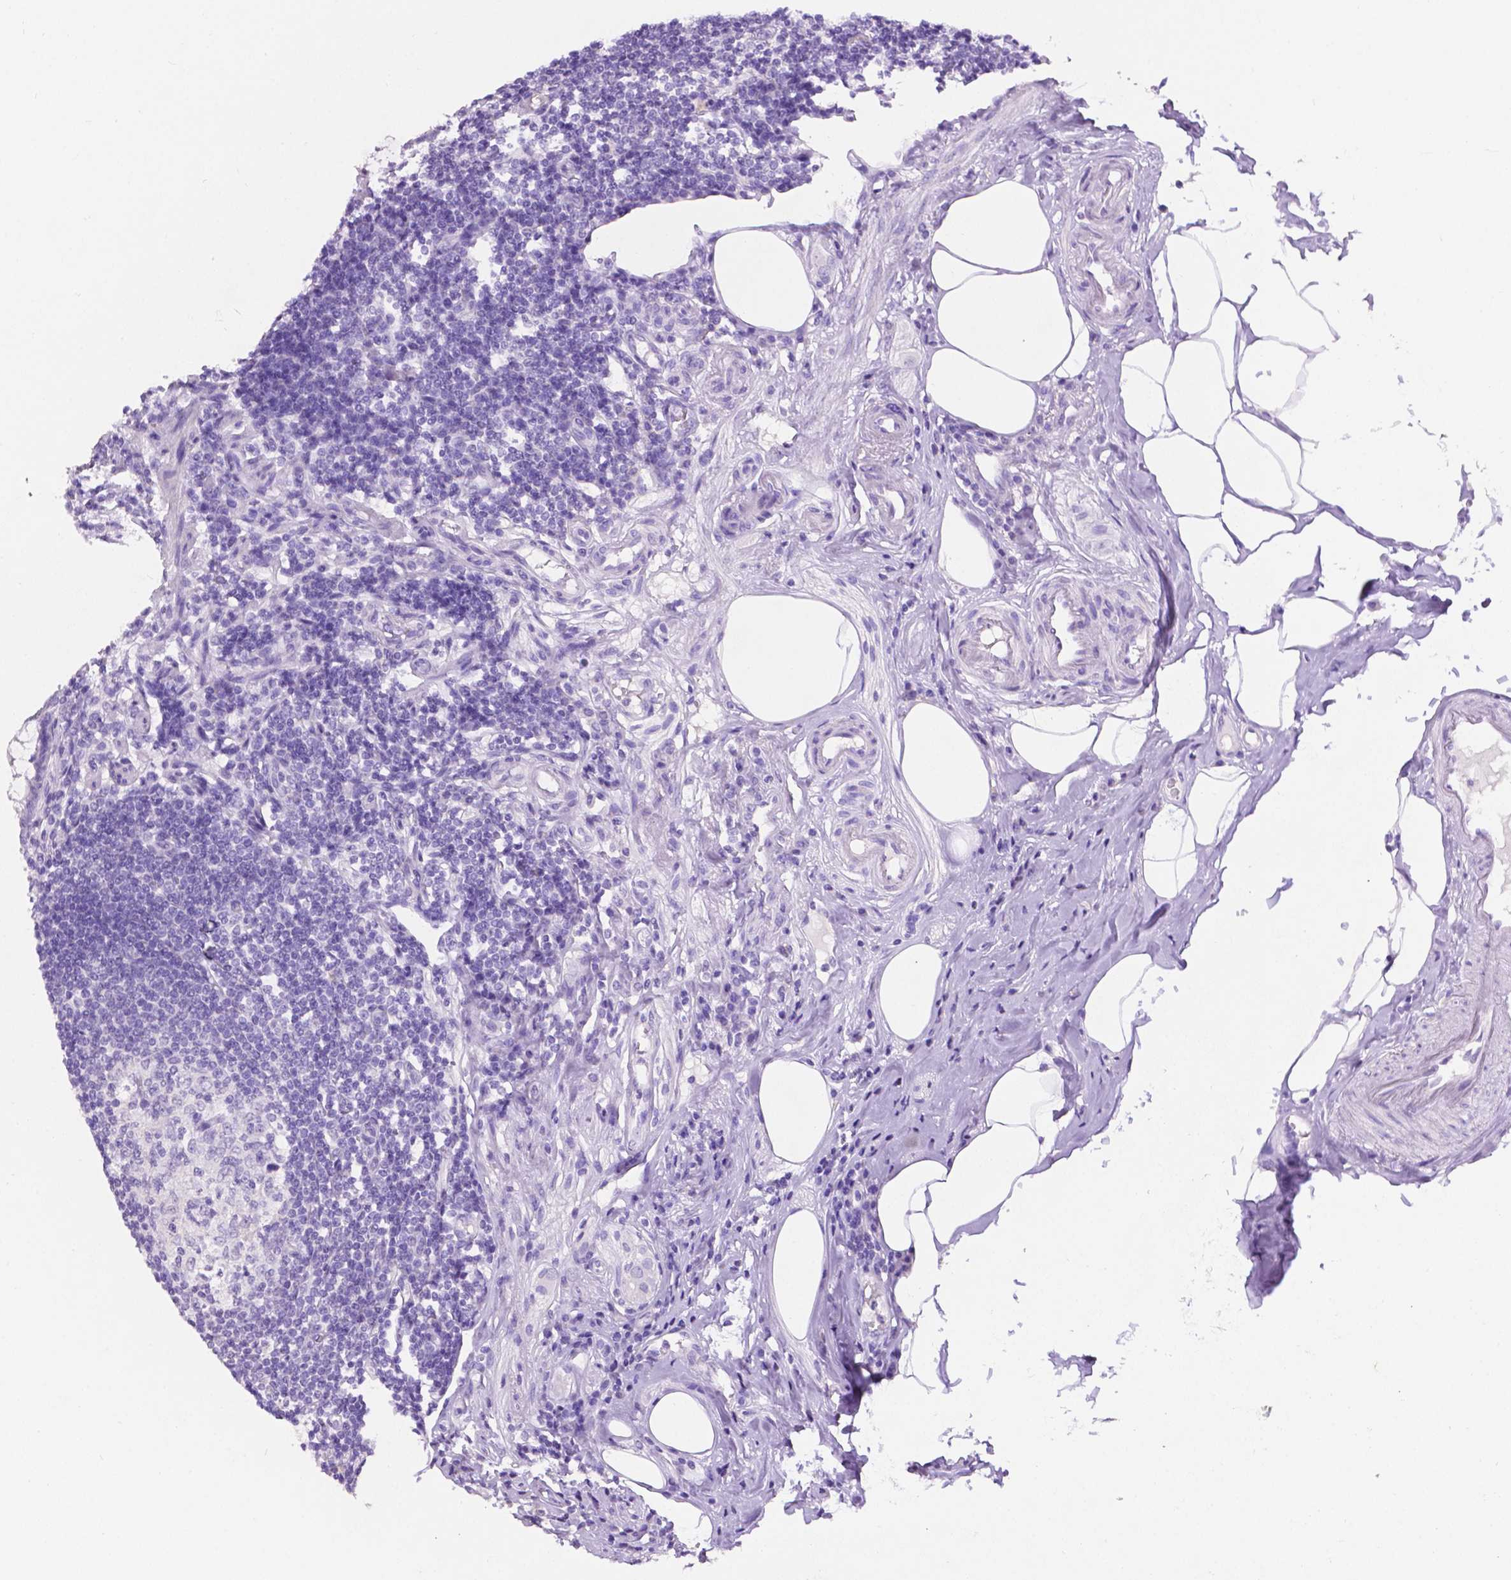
{"staining": {"intensity": "negative", "quantity": "none", "location": "none"}, "tissue": "appendix", "cell_type": "Glandular cells", "image_type": "normal", "snomed": [{"axis": "morphology", "description": "Normal tissue, NOS"}, {"axis": "topography", "description": "Appendix"}], "caption": "Appendix was stained to show a protein in brown. There is no significant positivity in glandular cells. (Brightfield microscopy of DAB (3,3'-diaminobenzidine) immunohistochemistry (IHC) at high magnification).", "gene": "TACSTD2", "patient": {"sex": "female", "age": 57}}